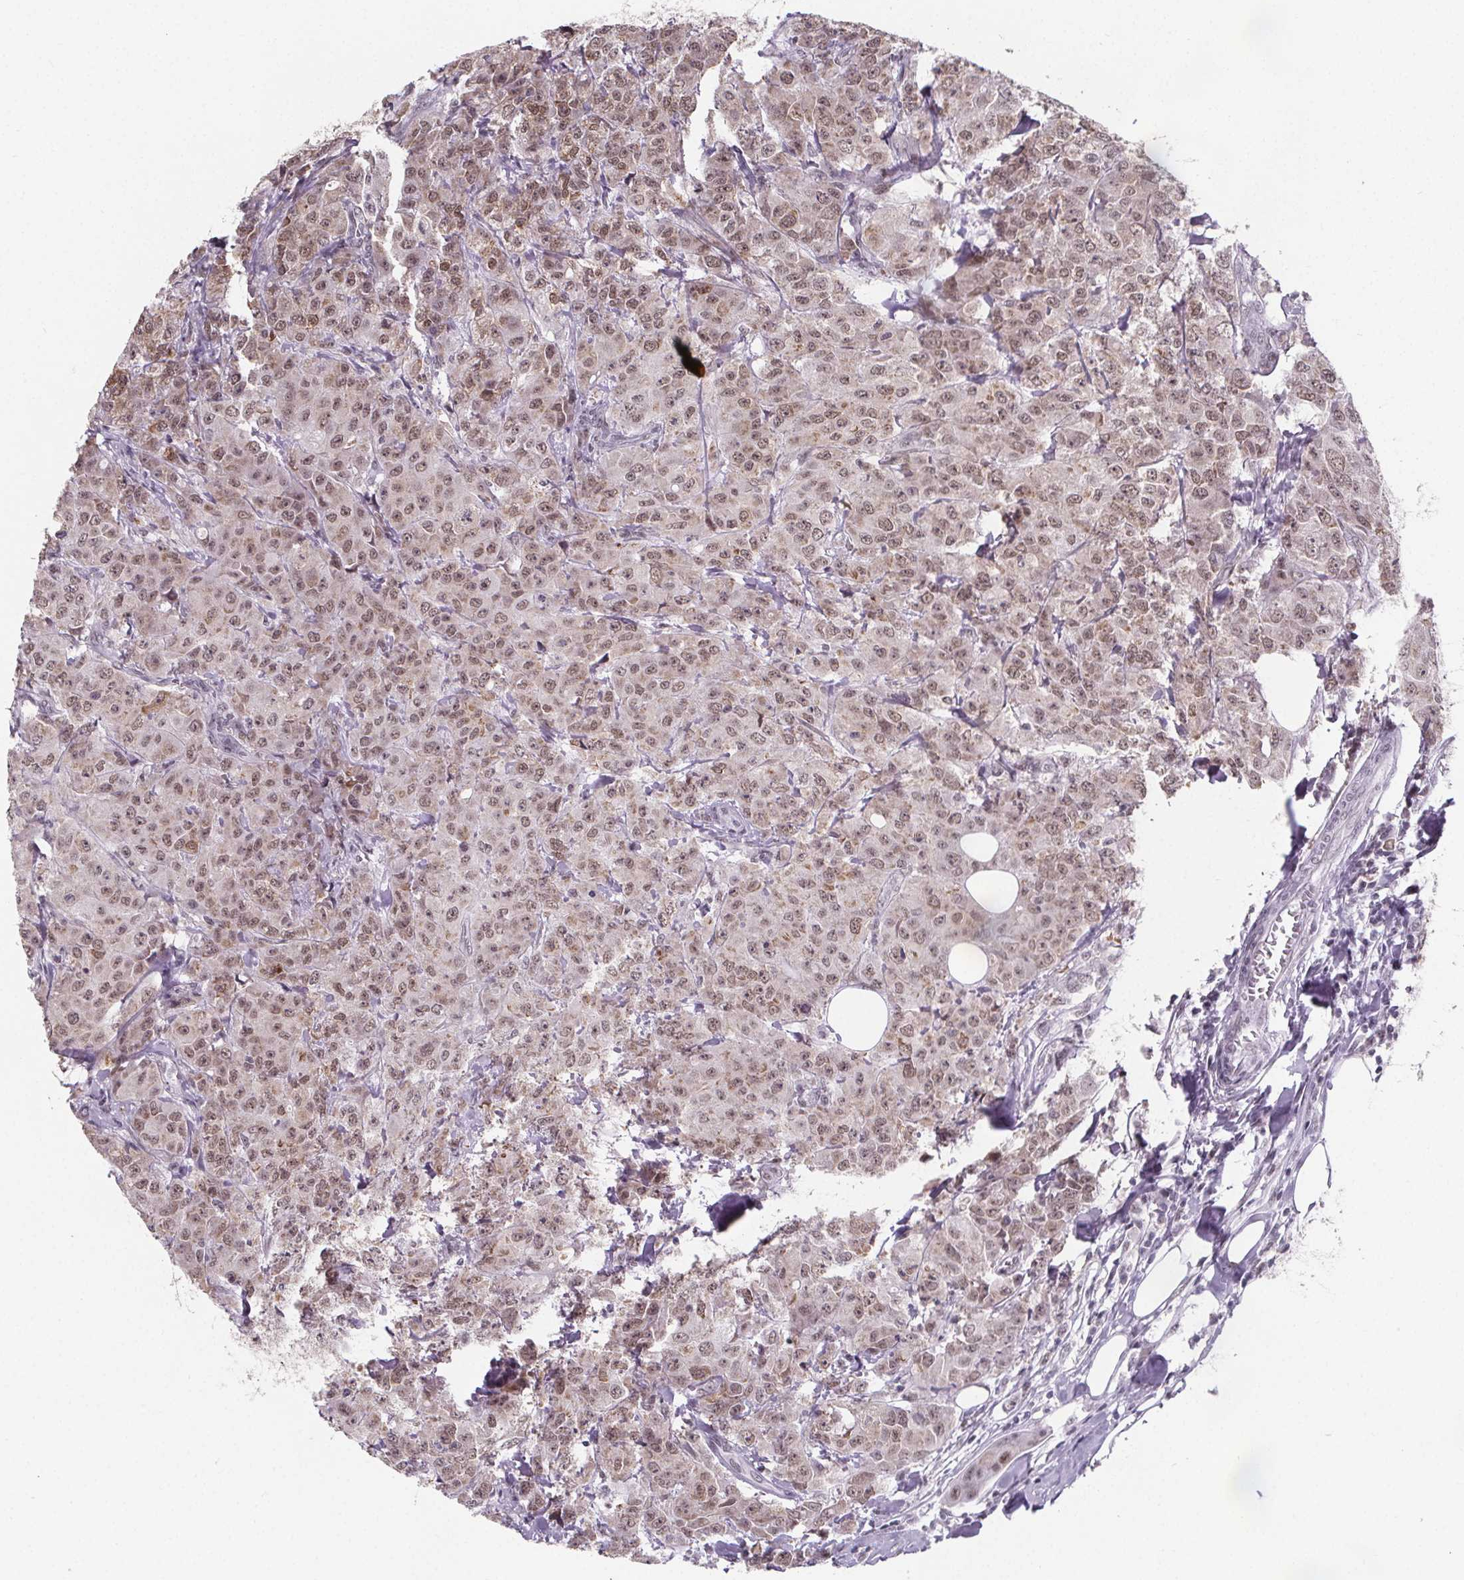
{"staining": {"intensity": "moderate", "quantity": ">75%", "location": "nuclear"}, "tissue": "breast cancer", "cell_type": "Tumor cells", "image_type": "cancer", "snomed": [{"axis": "morphology", "description": "Normal tissue, NOS"}, {"axis": "morphology", "description": "Duct carcinoma"}, {"axis": "topography", "description": "Breast"}], "caption": "Tumor cells show medium levels of moderate nuclear positivity in approximately >75% of cells in breast cancer (intraductal carcinoma).", "gene": "ZNF572", "patient": {"sex": "female", "age": 43}}